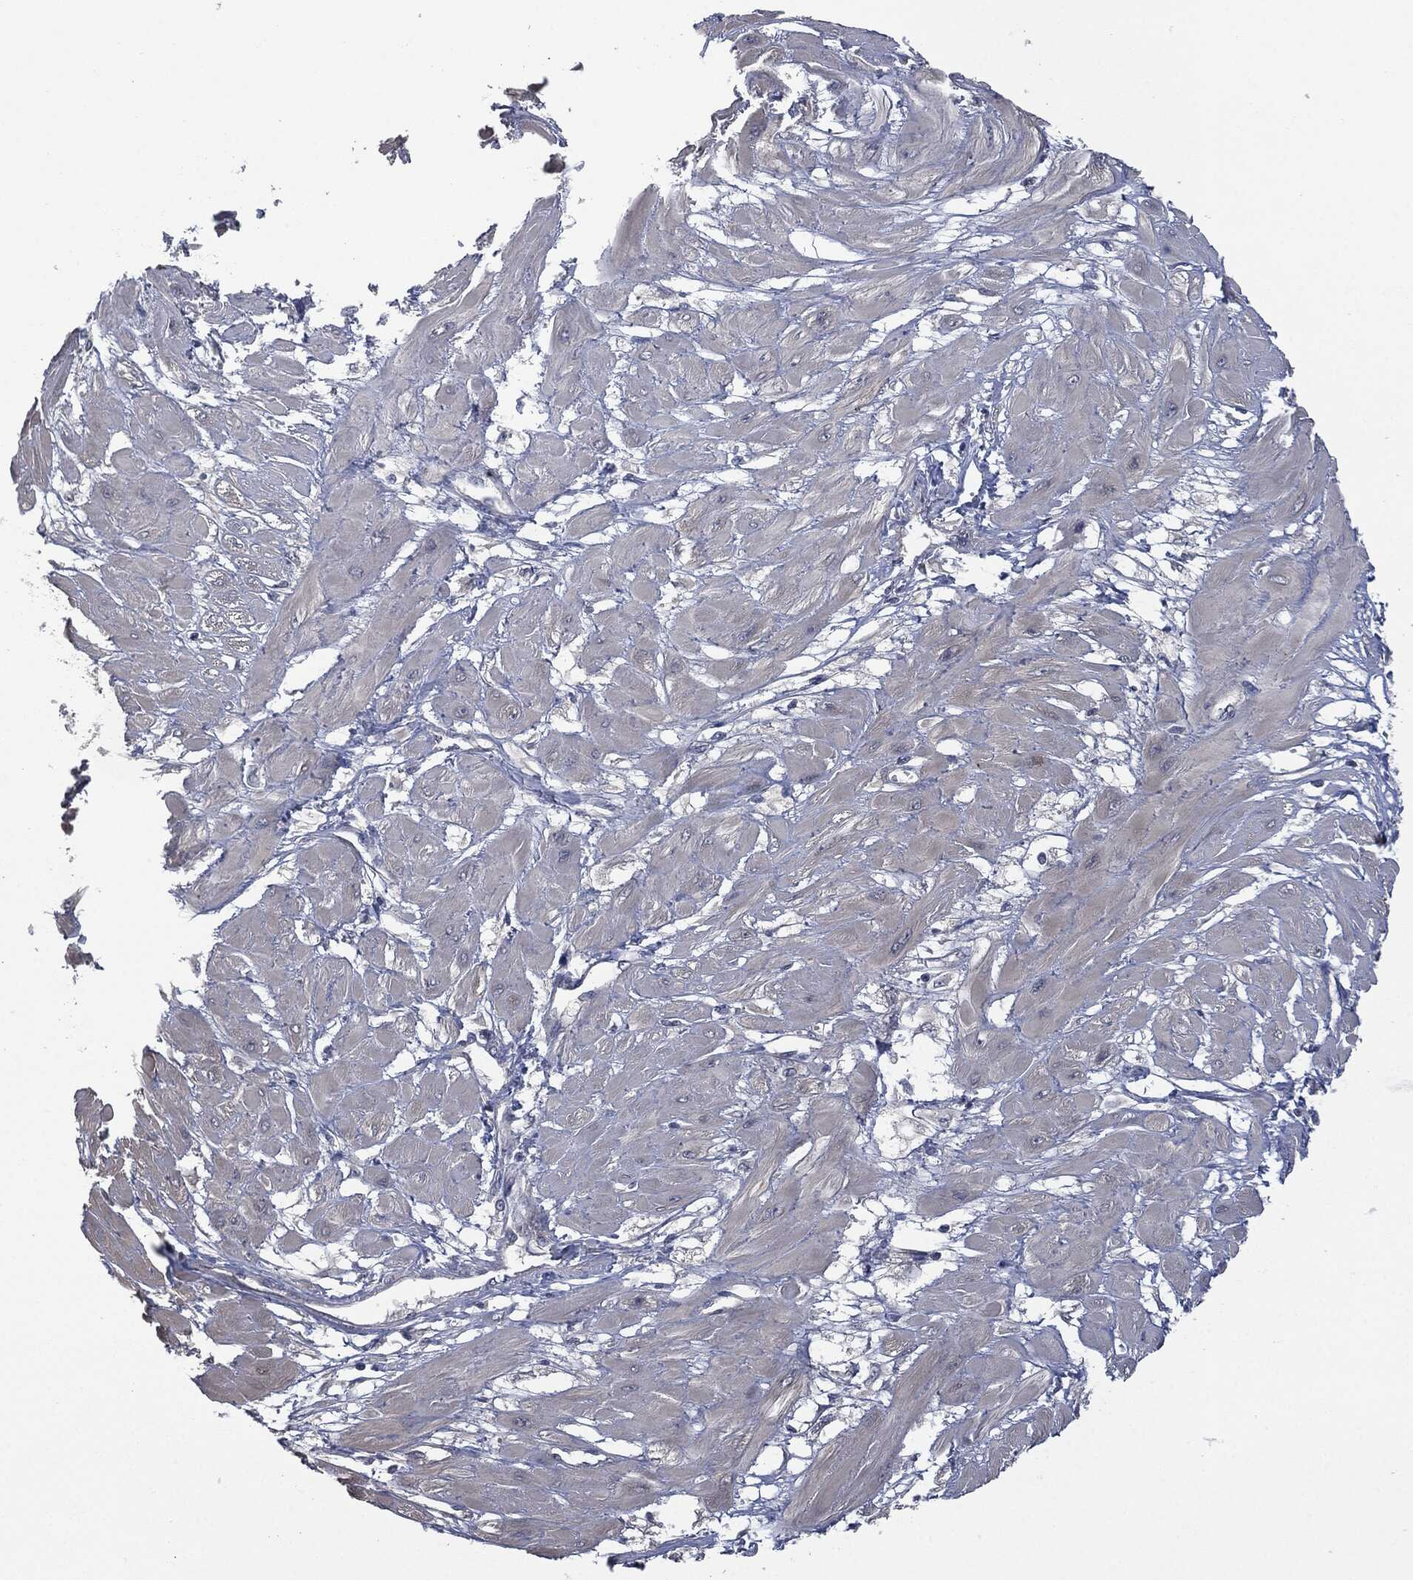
{"staining": {"intensity": "moderate", "quantity": "<25%", "location": "cytoplasmic/membranous"}, "tissue": "cervical cancer", "cell_type": "Tumor cells", "image_type": "cancer", "snomed": [{"axis": "morphology", "description": "Squamous cell carcinoma, NOS"}, {"axis": "topography", "description": "Cervix"}], "caption": "Immunohistochemistry (IHC) micrograph of neoplastic tissue: cervical cancer (squamous cell carcinoma) stained using IHC reveals low levels of moderate protein expression localized specifically in the cytoplasmic/membranous of tumor cells, appearing as a cytoplasmic/membranous brown color.", "gene": "IL1RN", "patient": {"sex": "female", "age": 34}}